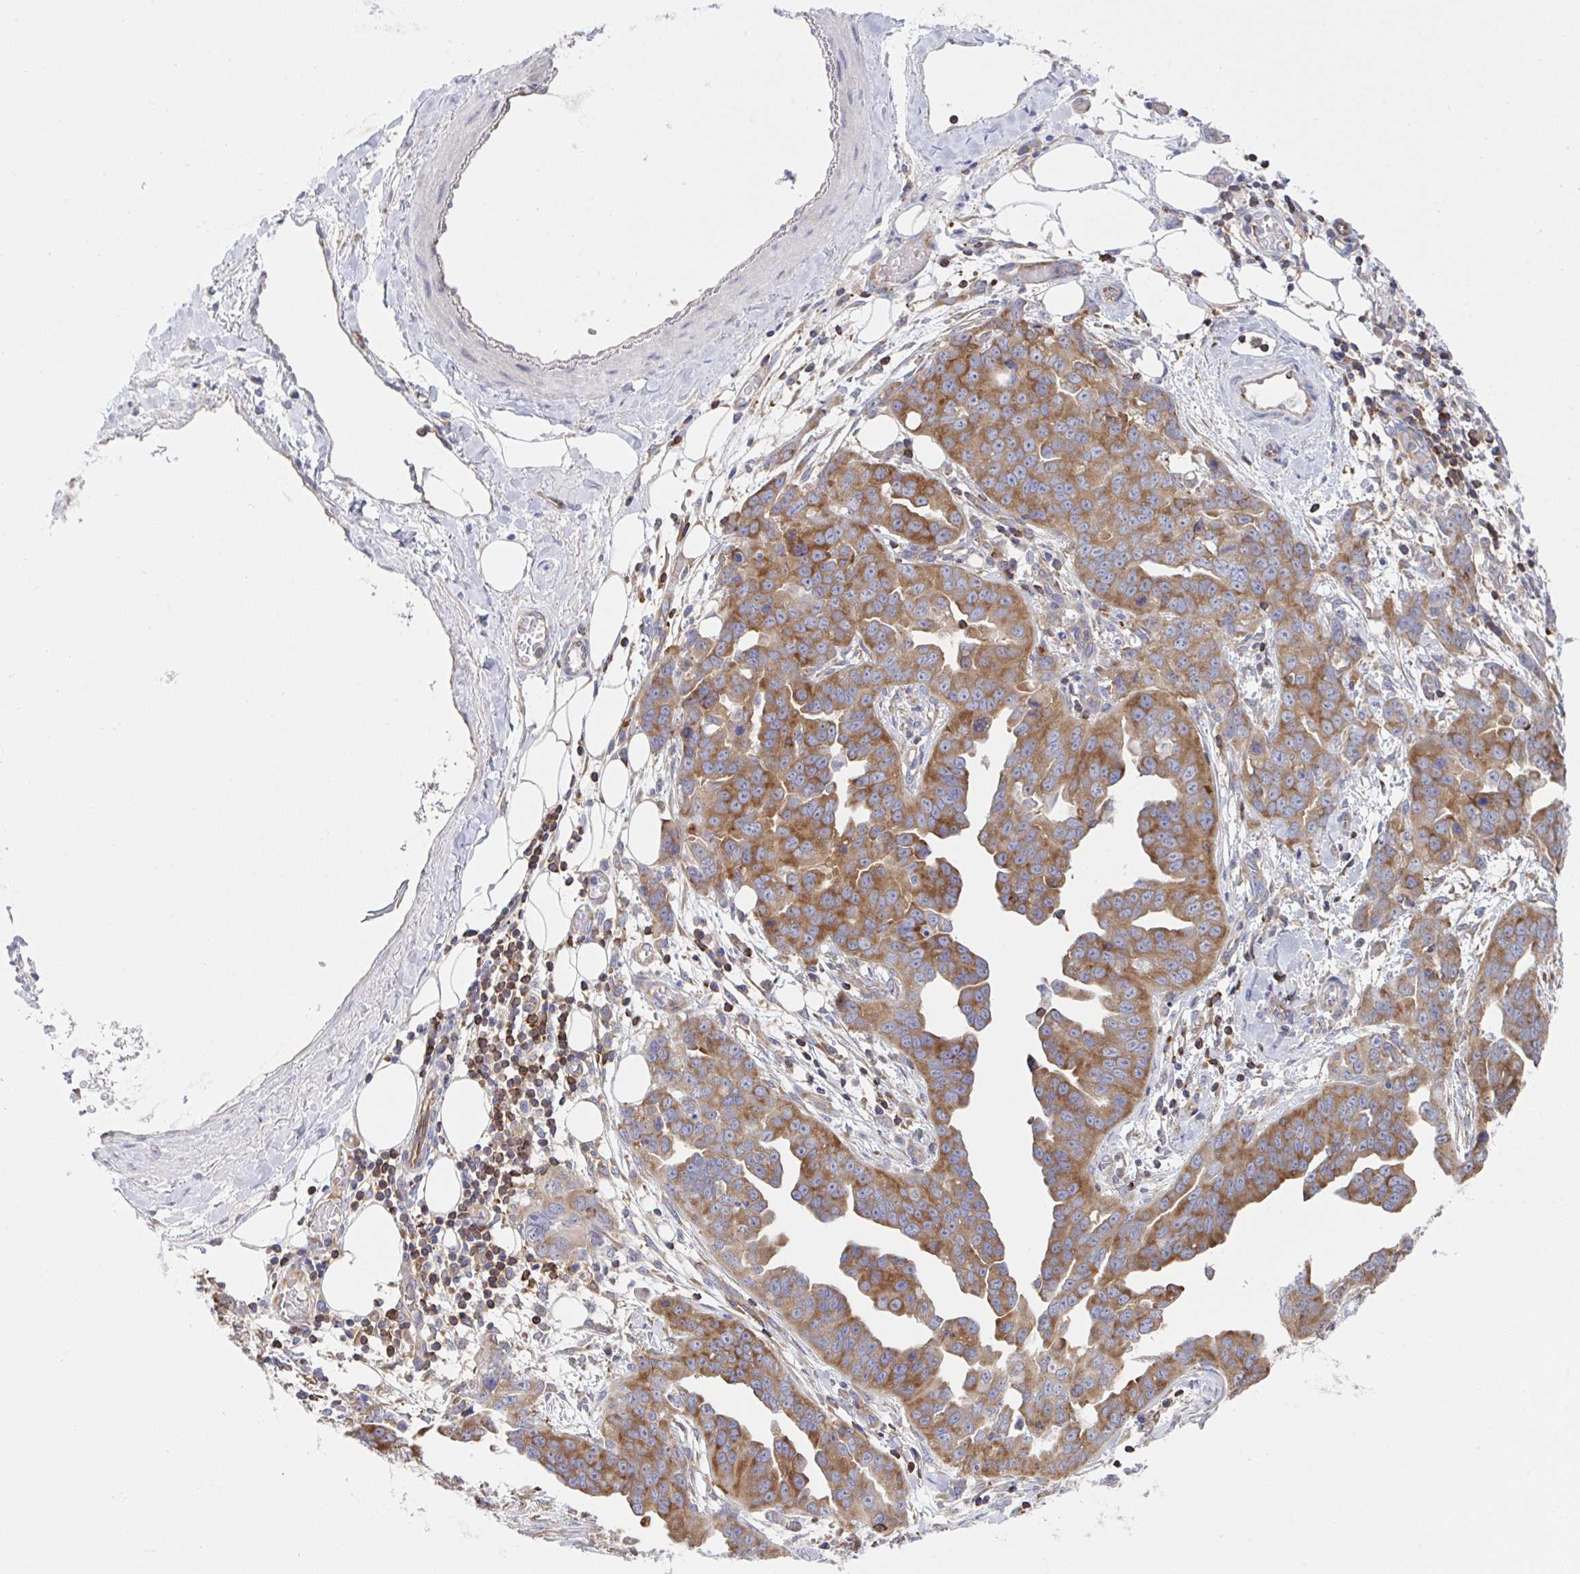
{"staining": {"intensity": "moderate", "quantity": ">75%", "location": "cytoplasmic/membranous"}, "tissue": "ovarian cancer", "cell_type": "Tumor cells", "image_type": "cancer", "snomed": [{"axis": "morphology", "description": "Cystadenocarcinoma, serous, NOS"}, {"axis": "topography", "description": "Ovary"}], "caption": "Tumor cells display moderate cytoplasmic/membranous expression in about >75% of cells in ovarian serous cystadenocarcinoma. Immunohistochemistry stains the protein of interest in brown and the nuclei are stained blue.", "gene": "WNK1", "patient": {"sex": "female", "age": 75}}